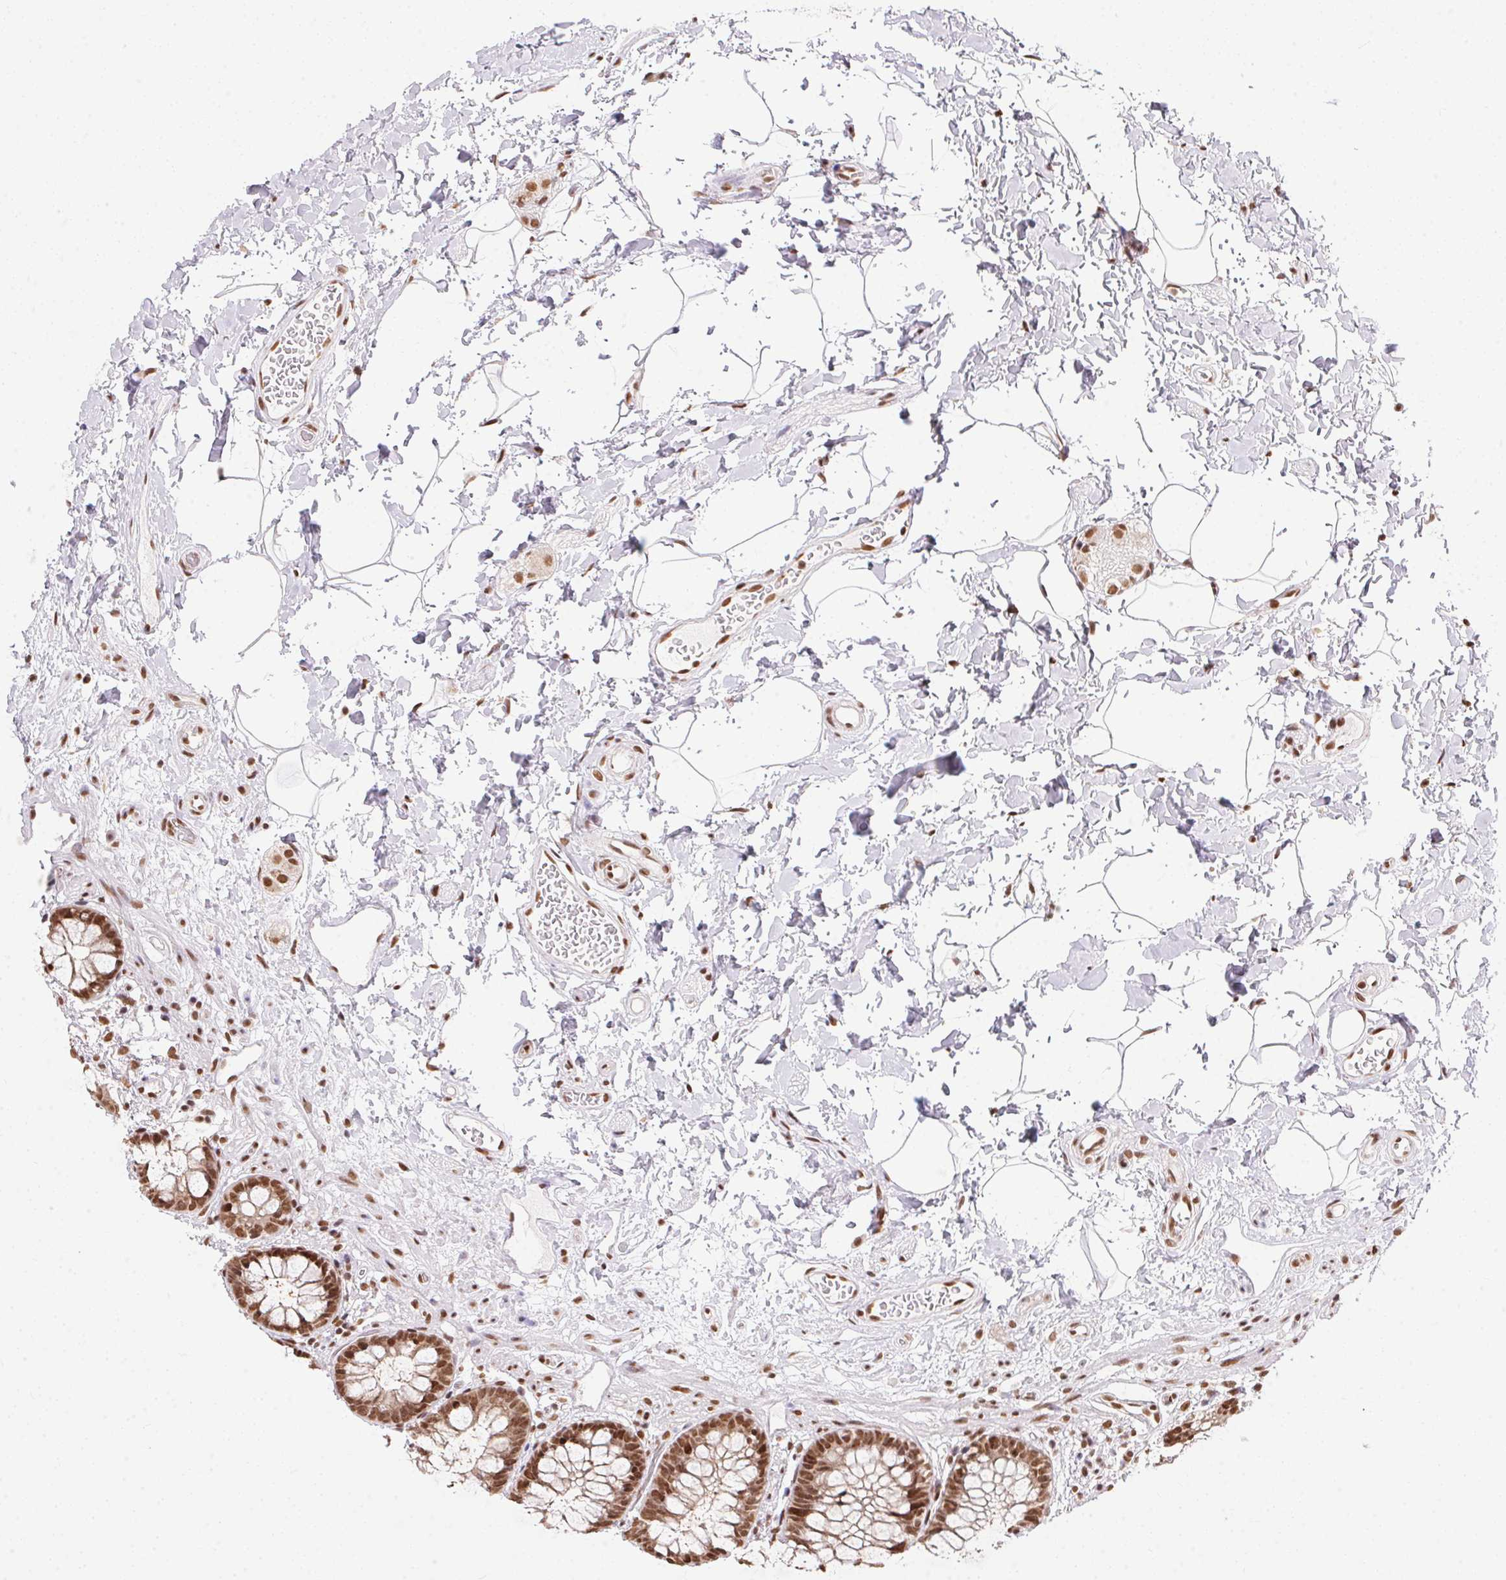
{"staining": {"intensity": "moderate", "quantity": ">75%", "location": "nuclear"}, "tissue": "rectum", "cell_type": "Glandular cells", "image_type": "normal", "snomed": [{"axis": "morphology", "description": "Normal tissue, NOS"}, {"axis": "topography", "description": "Rectum"}], "caption": "Approximately >75% of glandular cells in normal human rectum demonstrate moderate nuclear protein positivity as visualized by brown immunohistochemical staining.", "gene": "NFE2L1", "patient": {"sex": "female", "age": 62}}